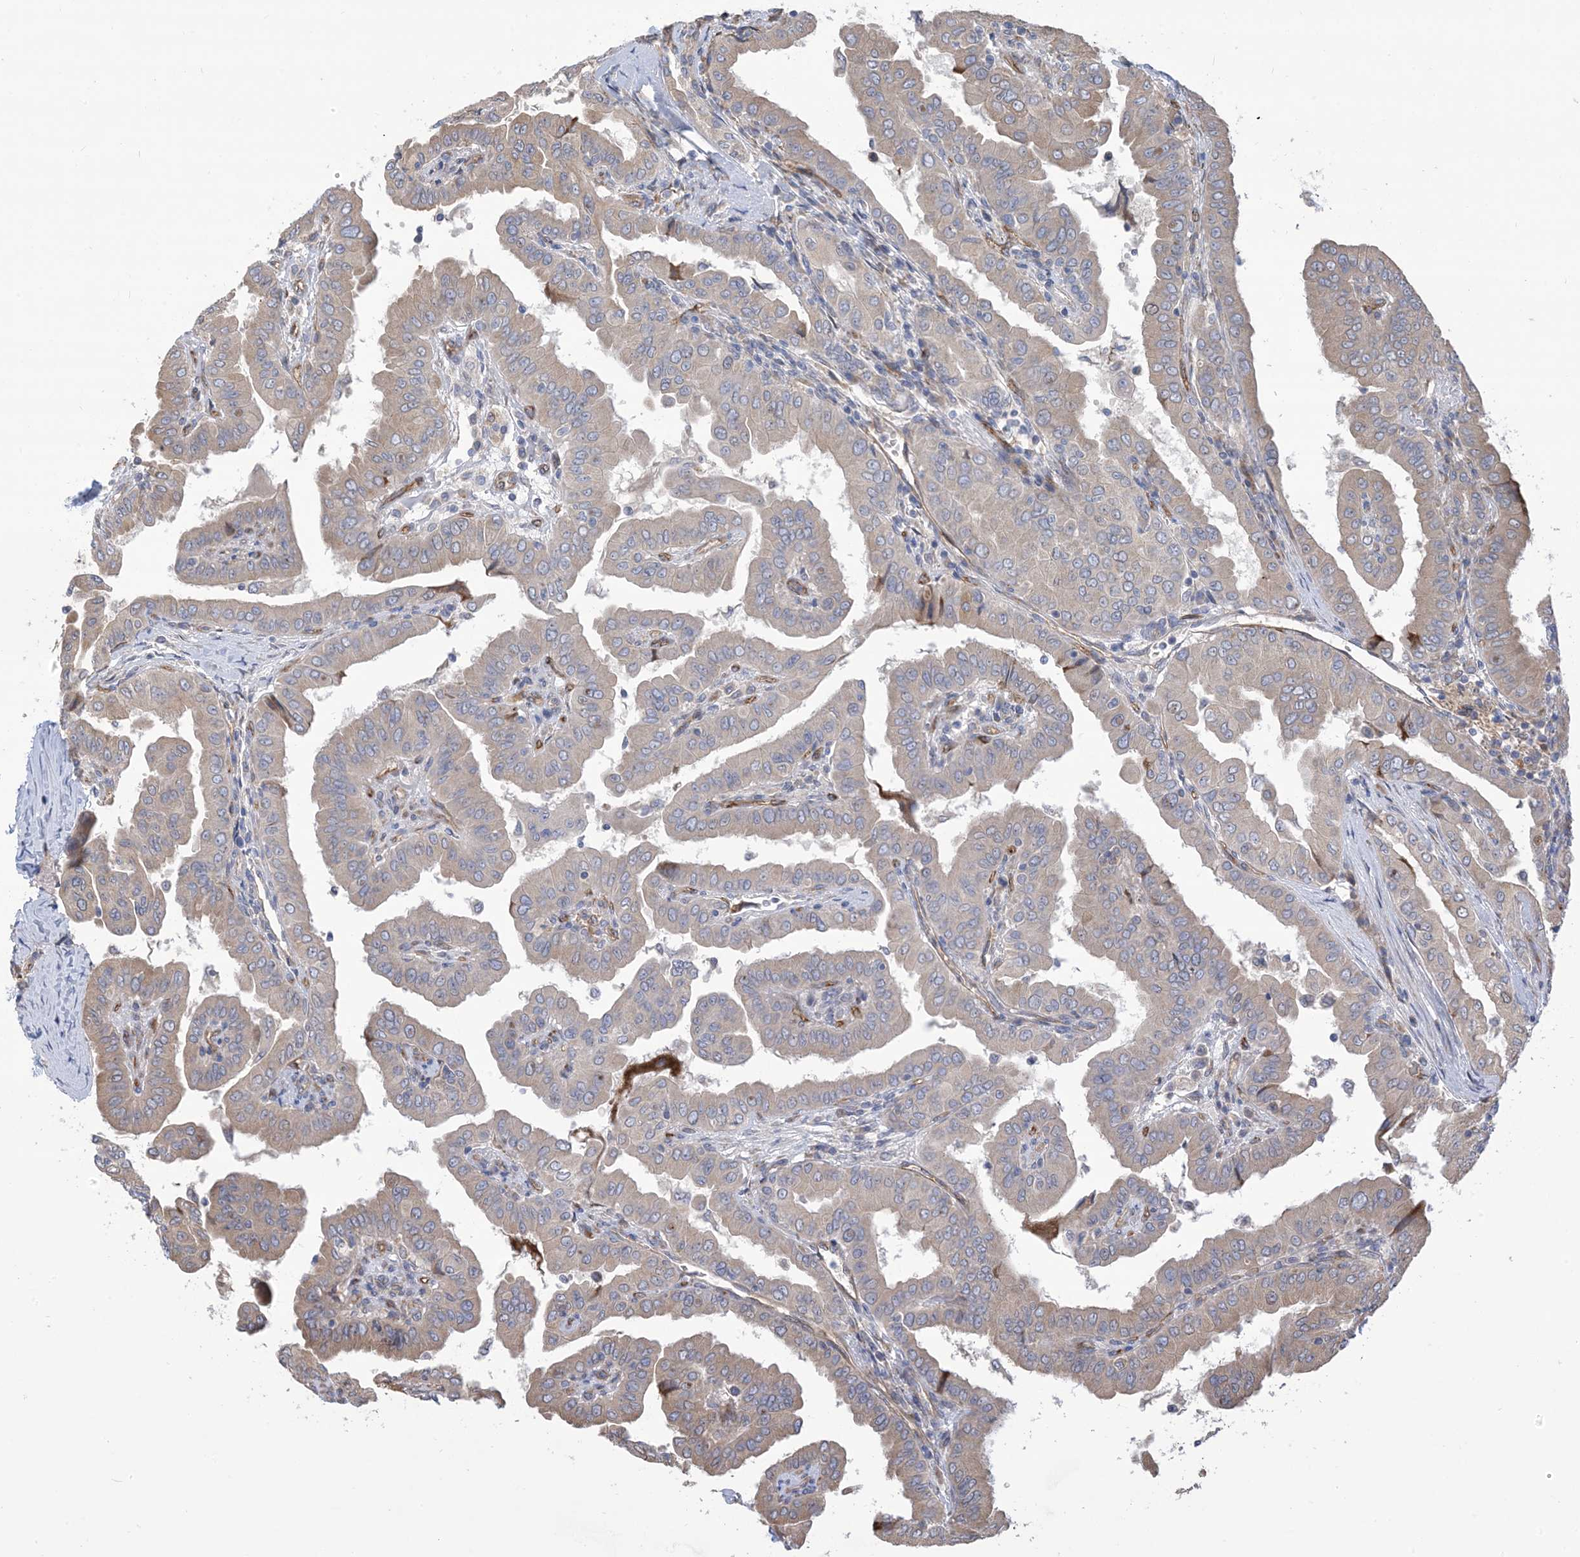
{"staining": {"intensity": "weak", "quantity": ">75%", "location": "cytoplasmic/membranous"}, "tissue": "thyroid cancer", "cell_type": "Tumor cells", "image_type": "cancer", "snomed": [{"axis": "morphology", "description": "Papillary adenocarcinoma, NOS"}, {"axis": "topography", "description": "Thyroid gland"}], "caption": "A high-resolution histopathology image shows IHC staining of thyroid papillary adenocarcinoma, which displays weak cytoplasmic/membranous staining in approximately >75% of tumor cells.", "gene": "CLEC16A", "patient": {"sex": "male", "age": 33}}